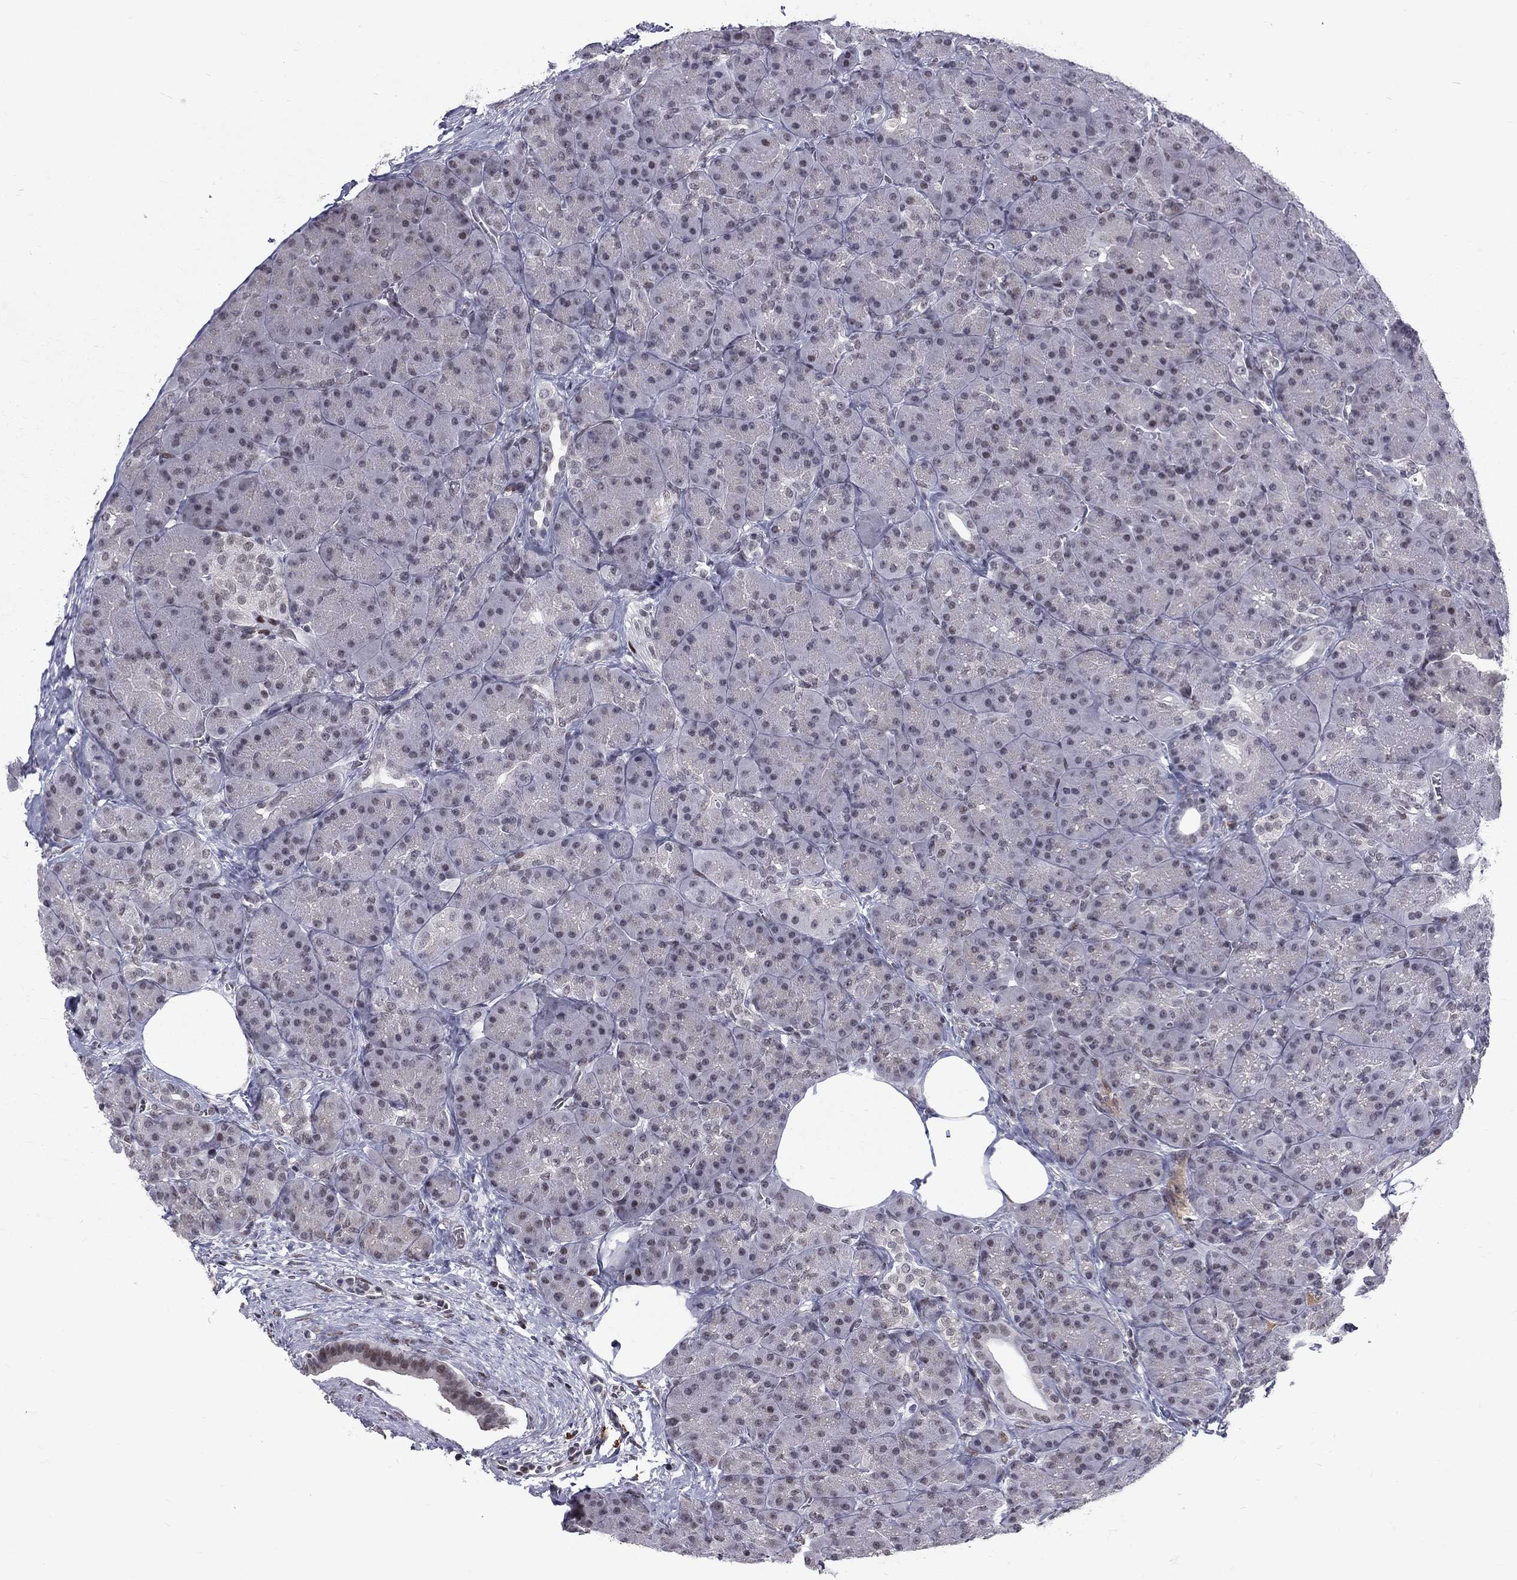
{"staining": {"intensity": "negative", "quantity": "none", "location": "none"}, "tissue": "pancreas", "cell_type": "Exocrine glandular cells", "image_type": "normal", "snomed": [{"axis": "morphology", "description": "Normal tissue, NOS"}, {"axis": "topography", "description": "Pancreas"}], "caption": "Image shows no protein positivity in exocrine glandular cells of normal pancreas.", "gene": "TCEAL1", "patient": {"sex": "male", "age": 57}}